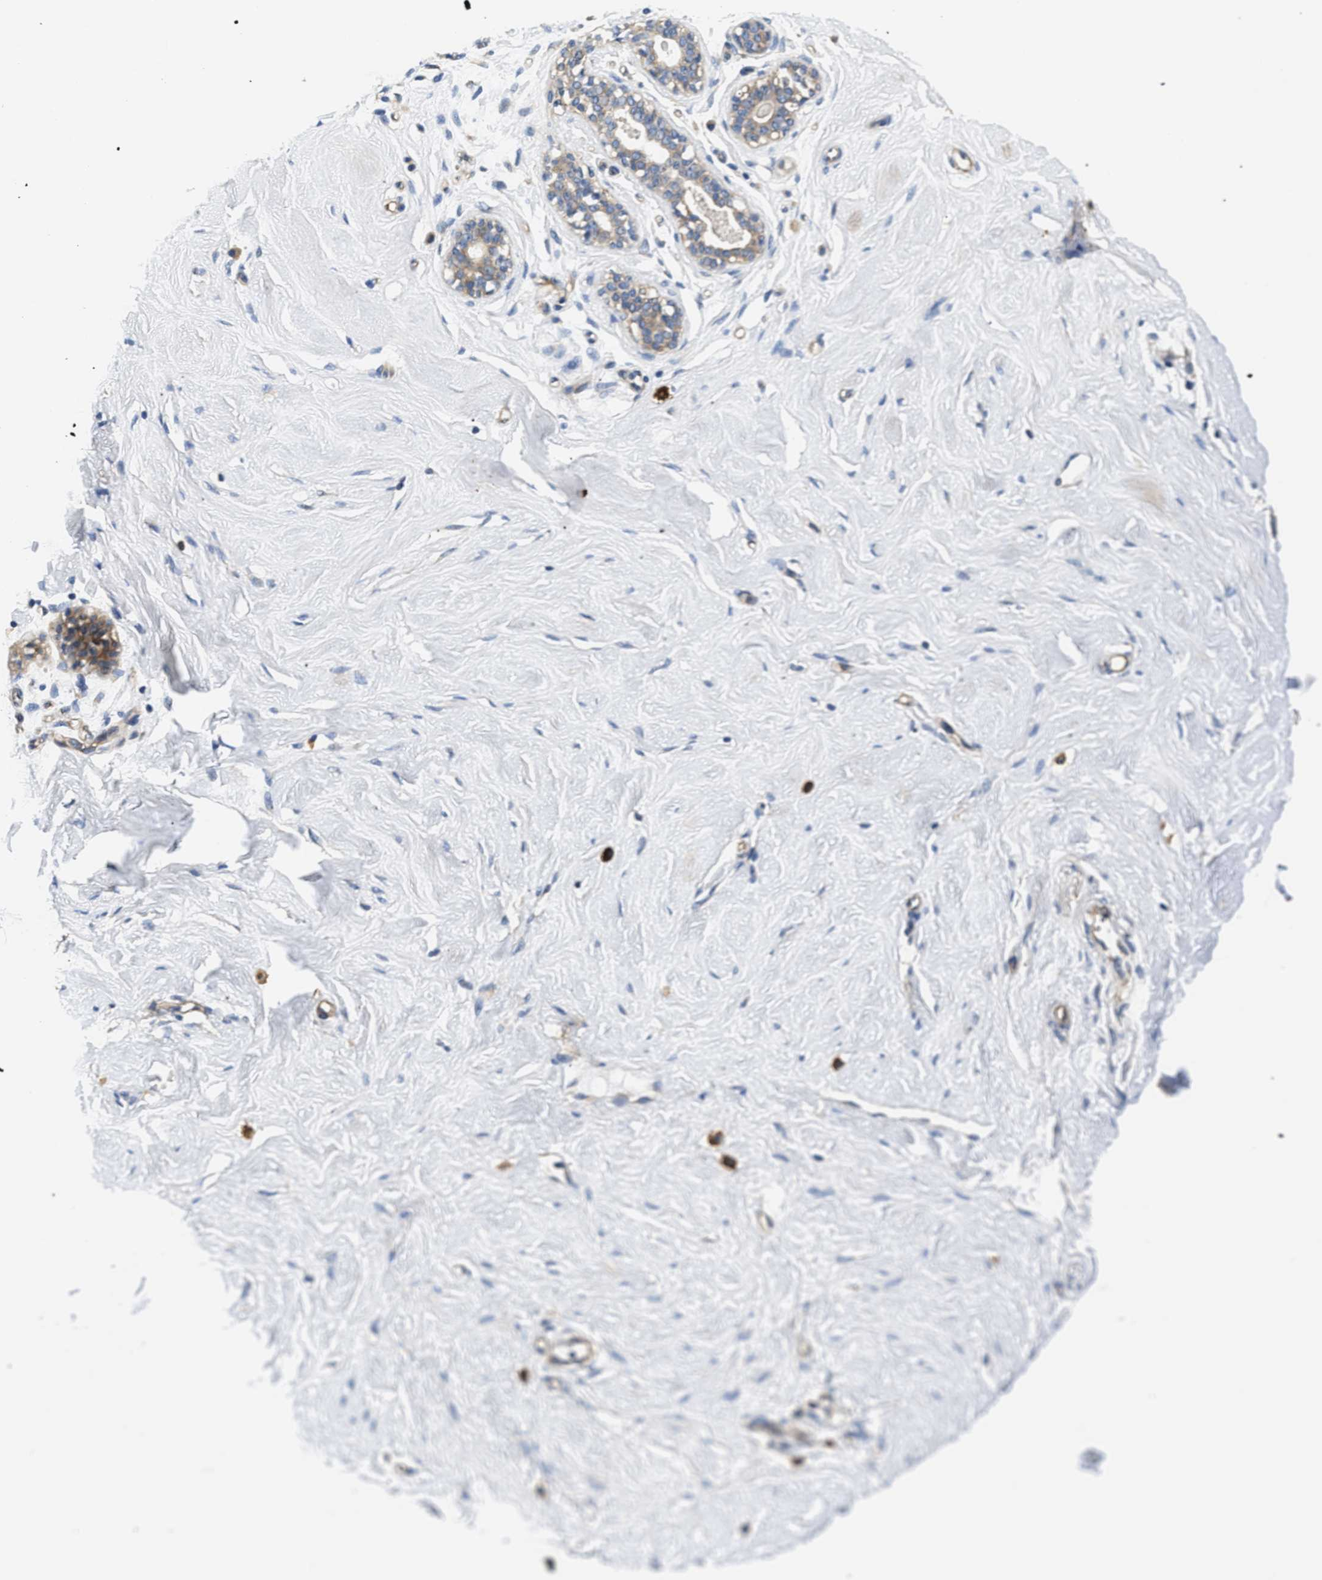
{"staining": {"intensity": "negative", "quantity": "none", "location": "none"}, "tissue": "breast", "cell_type": "Adipocytes", "image_type": "normal", "snomed": [{"axis": "morphology", "description": "Normal tissue, NOS"}, {"axis": "topography", "description": "Breast"}], "caption": "A photomicrograph of breast stained for a protein reveals no brown staining in adipocytes.", "gene": "CSDE1", "patient": {"sex": "female", "age": 23}}